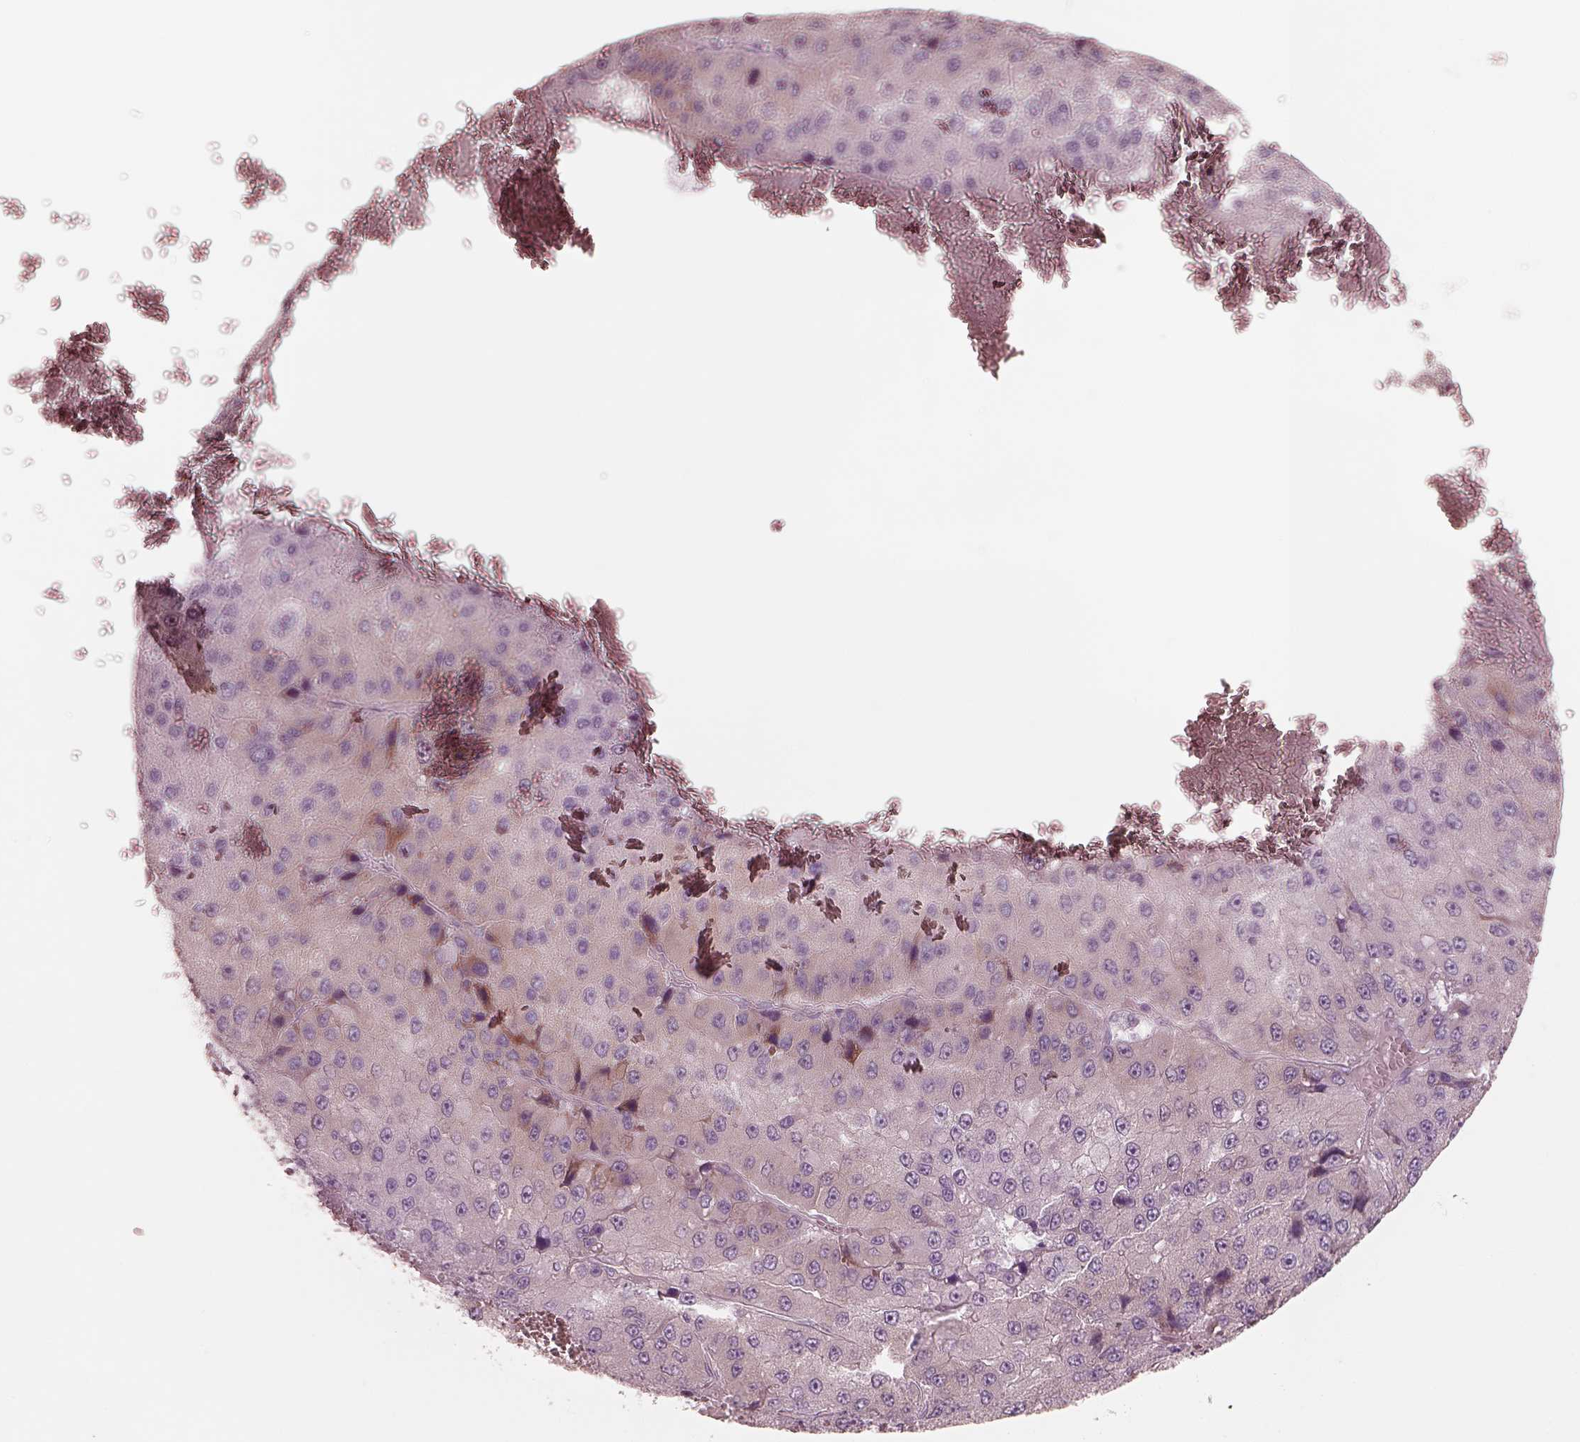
{"staining": {"intensity": "negative", "quantity": "none", "location": "none"}, "tissue": "liver cancer", "cell_type": "Tumor cells", "image_type": "cancer", "snomed": [{"axis": "morphology", "description": "Carcinoma, Hepatocellular, NOS"}, {"axis": "topography", "description": "Liver"}], "caption": "Immunohistochemistry histopathology image of liver hepatocellular carcinoma stained for a protein (brown), which reveals no staining in tumor cells.", "gene": "RAB3C", "patient": {"sex": "female", "age": 73}}